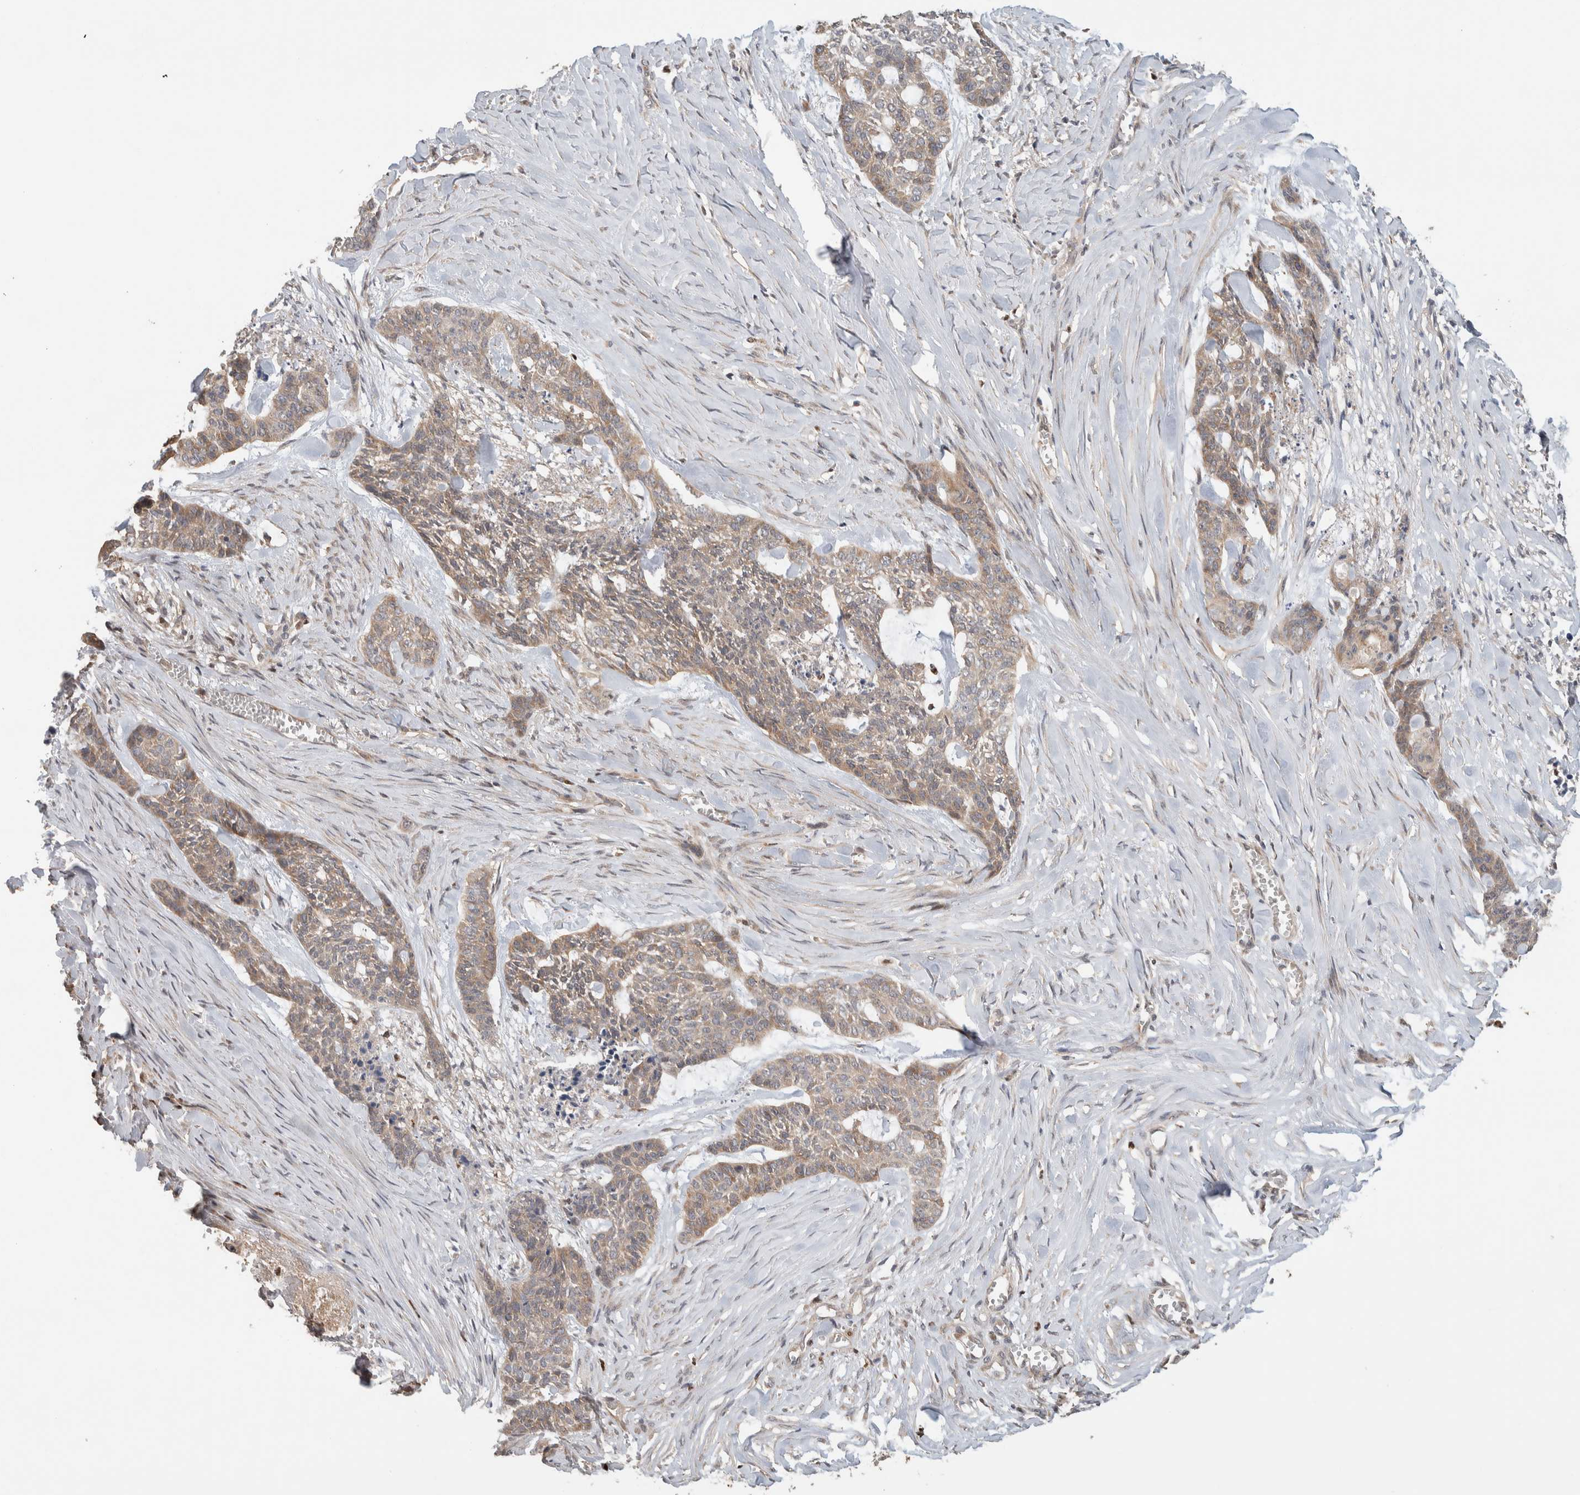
{"staining": {"intensity": "weak", "quantity": ">75%", "location": "cytoplasmic/membranous"}, "tissue": "skin cancer", "cell_type": "Tumor cells", "image_type": "cancer", "snomed": [{"axis": "morphology", "description": "Basal cell carcinoma"}, {"axis": "topography", "description": "Skin"}], "caption": "An IHC photomicrograph of tumor tissue is shown. Protein staining in brown highlights weak cytoplasmic/membranous positivity in skin cancer within tumor cells. Immunohistochemistry (ihc) stains the protein of interest in brown and the nuclei are stained blue.", "gene": "VPS53", "patient": {"sex": "female", "age": 64}}